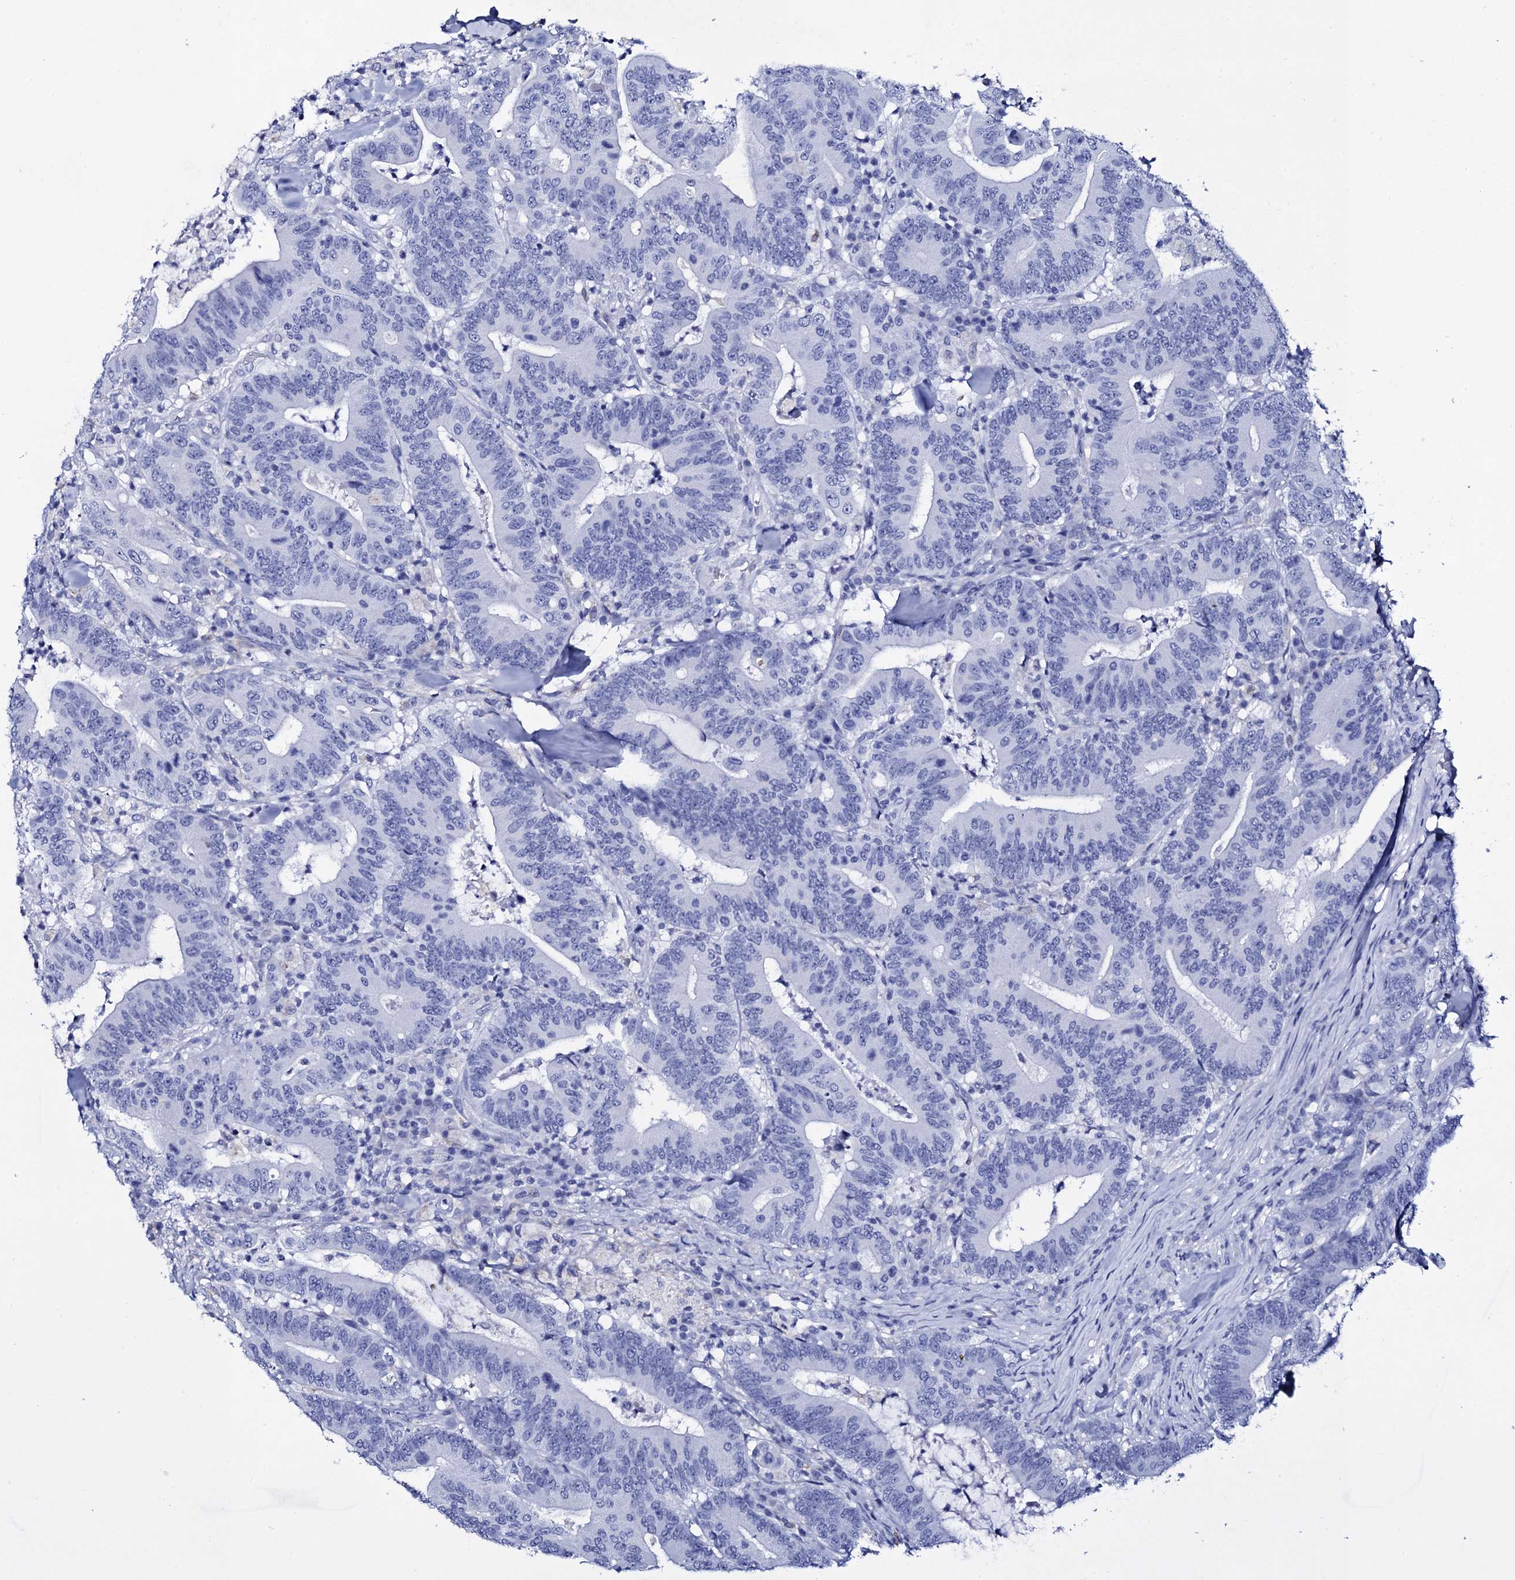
{"staining": {"intensity": "negative", "quantity": "none", "location": "none"}, "tissue": "colorectal cancer", "cell_type": "Tumor cells", "image_type": "cancer", "snomed": [{"axis": "morphology", "description": "Adenocarcinoma, NOS"}, {"axis": "topography", "description": "Colon"}], "caption": "High magnification brightfield microscopy of colorectal adenocarcinoma stained with DAB (brown) and counterstained with hematoxylin (blue): tumor cells show no significant expression.", "gene": "ITPRID2", "patient": {"sex": "female", "age": 66}}